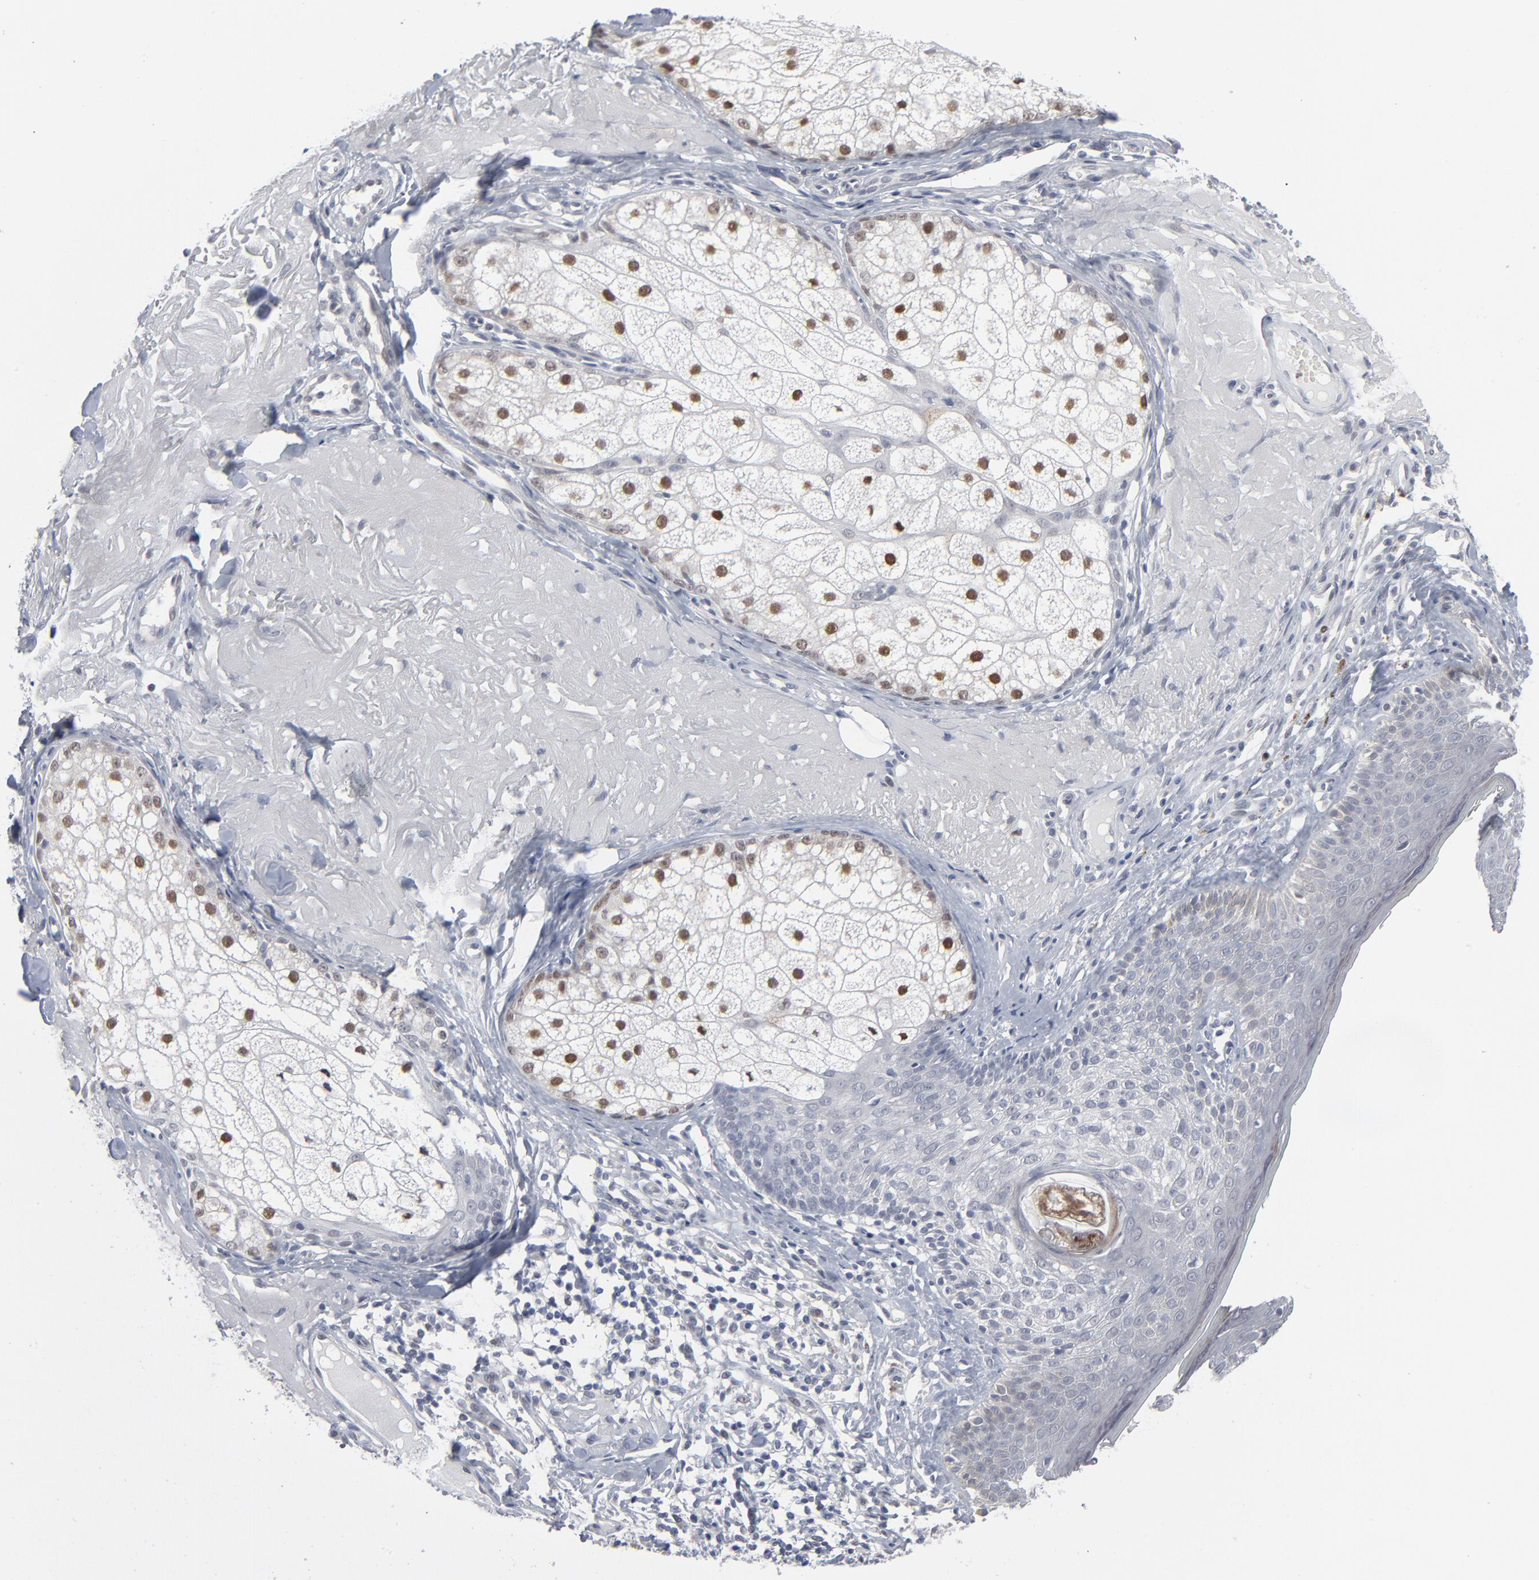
{"staining": {"intensity": "negative", "quantity": "none", "location": "none"}, "tissue": "skin cancer", "cell_type": "Tumor cells", "image_type": "cancer", "snomed": [{"axis": "morphology", "description": "Basal cell carcinoma"}, {"axis": "topography", "description": "Skin"}], "caption": "DAB (3,3'-diaminobenzidine) immunohistochemical staining of human basal cell carcinoma (skin) displays no significant expression in tumor cells. (Brightfield microscopy of DAB IHC at high magnification).", "gene": "FOXN2", "patient": {"sex": "male", "age": 74}}